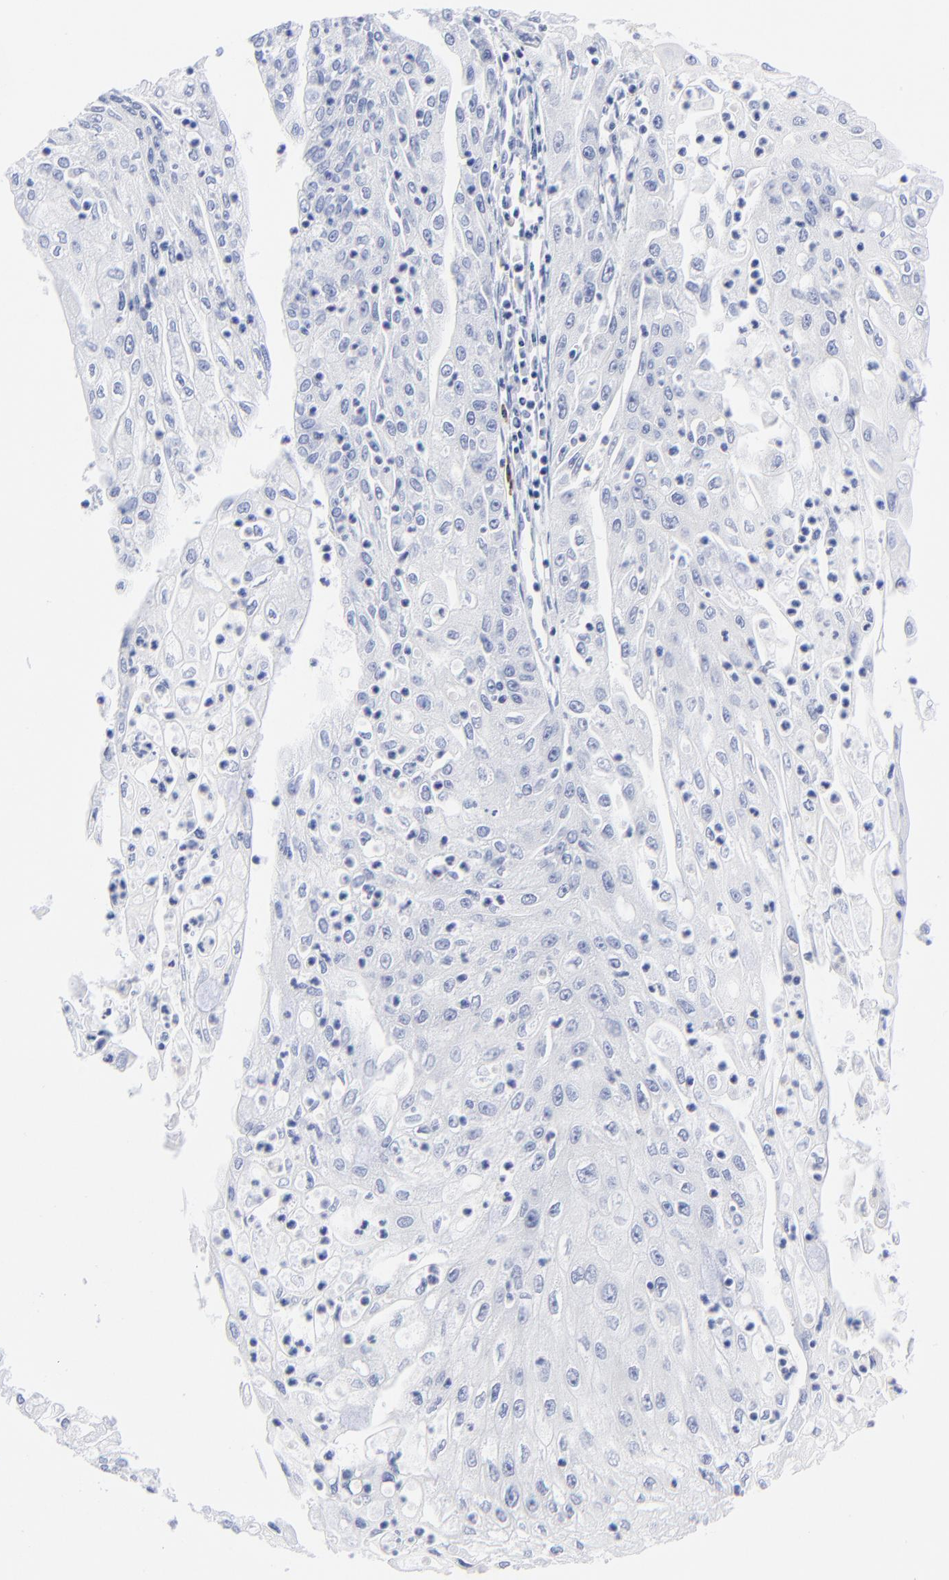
{"staining": {"intensity": "negative", "quantity": "none", "location": "none"}, "tissue": "endometrial cancer", "cell_type": "Tumor cells", "image_type": "cancer", "snomed": [{"axis": "morphology", "description": "Adenocarcinoma, NOS"}, {"axis": "topography", "description": "Endometrium"}], "caption": "The immunohistochemistry image has no significant staining in tumor cells of endometrial adenocarcinoma tissue.", "gene": "PSD3", "patient": {"sex": "female", "age": 75}}